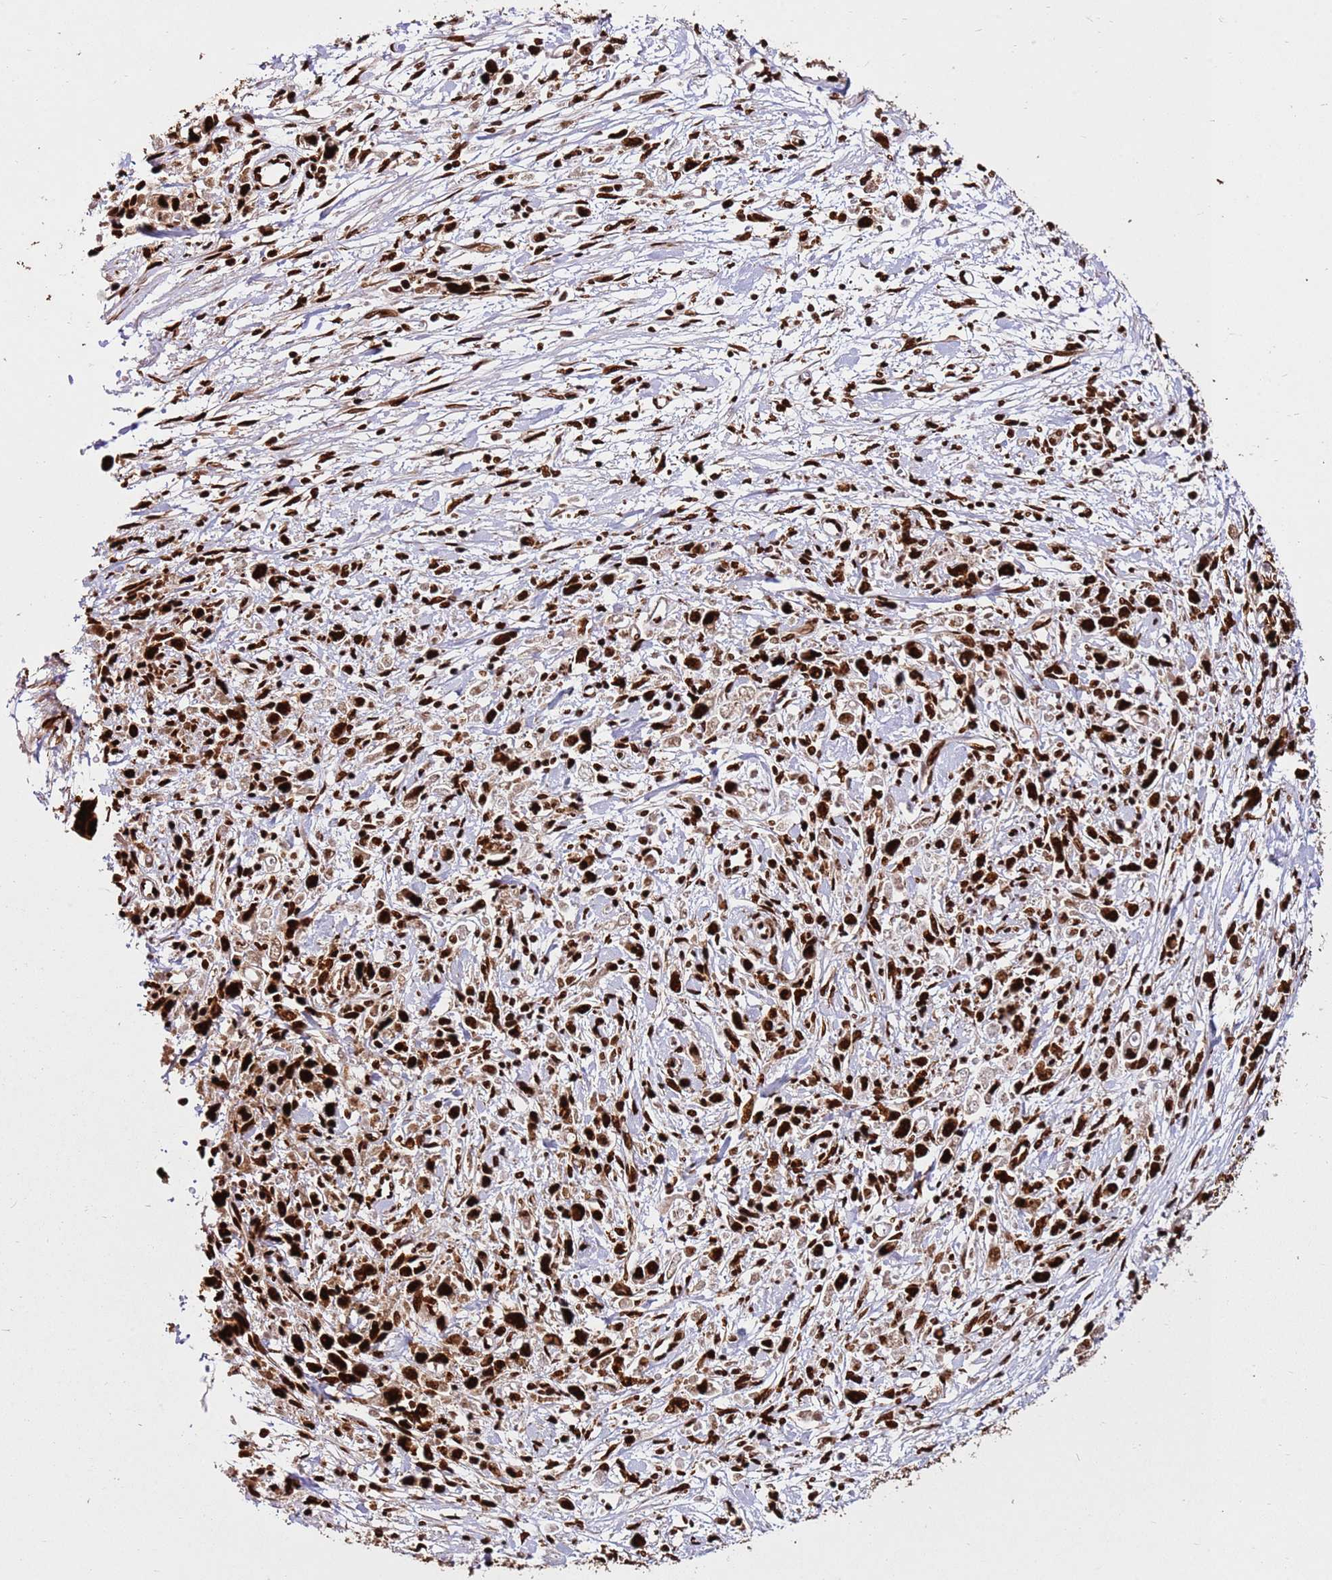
{"staining": {"intensity": "strong", "quantity": ">75%", "location": "nuclear"}, "tissue": "stomach cancer", "cell_type": "Tumor cells", "image_type": "cancer", "snomed": [{"axis": "morphology", "description": "Adenocarcinoma, NOS"}, {"axis": "topography", "description": "Stomach"}], "caption": "The image demonstrates a brown stain indicating the presence of a protein in the nuclear of tumor cells in adenocarcinoma (stomach).", "gene": "HNRNPAB", "patient": {"sex": "female", "age": 59}}